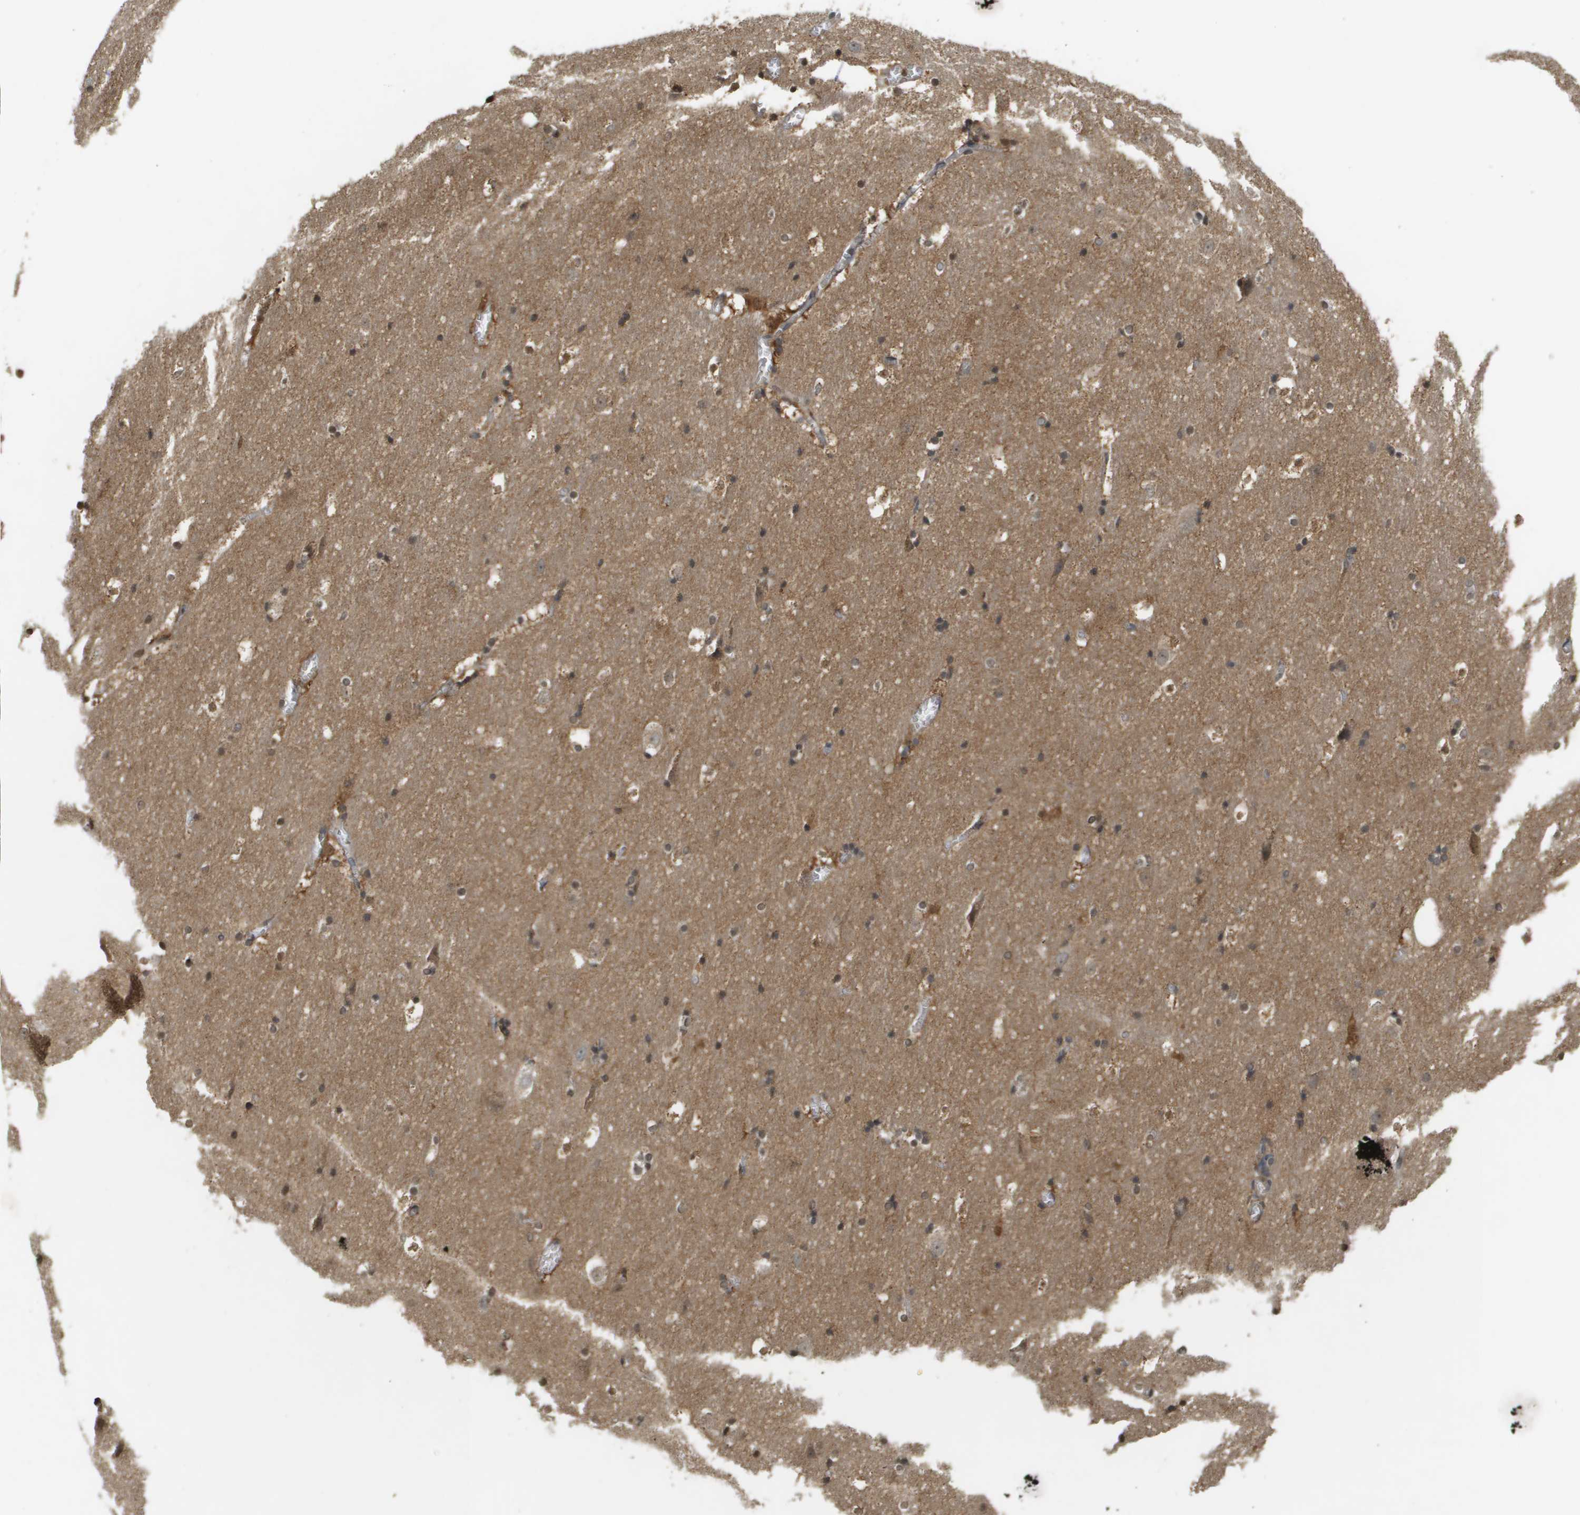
{"staining": {"intensity": "moderate", "quantity": "25%-75%", "location": "nuclear"}, "tissue": "hippocampus", "cell_type": "Glial cells", "image_type": "normal", "snomed": [{"axis": "morphology", "description": "Normal tissue, NOS"}, {"axis": "topography", "description": "Hippocampus"}], "caption": "Immunohistochemistry (IHC) image of benign hippocampus stained for a protein (brown), which demonstrates medium levels of moderate nuclear positivity in approximately 25%-75% of glial cells.", "gene": "RAB21", "patient": {"sex": "male", "age": 45}}